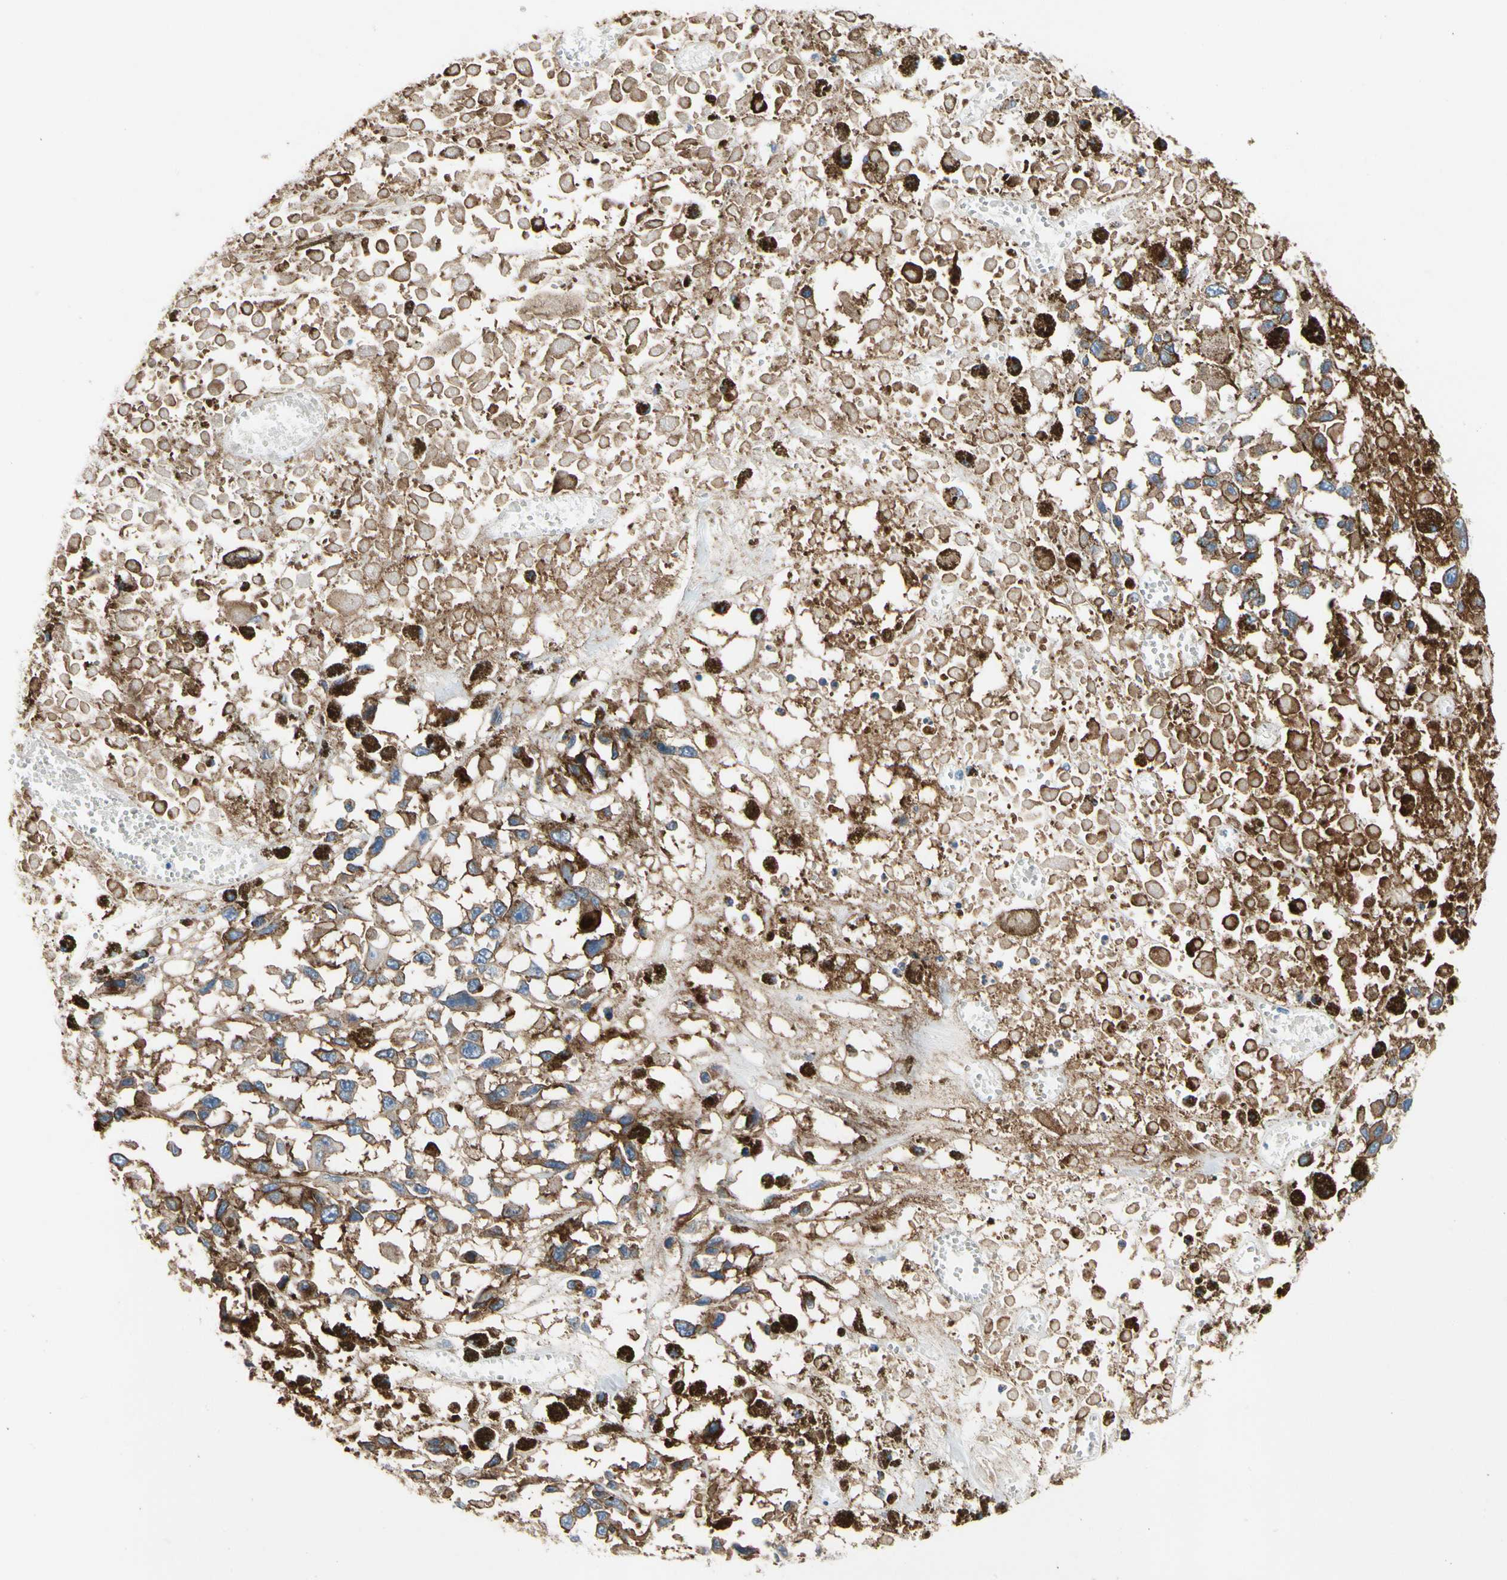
{"staining": {"intensity": "moderate", "quantity": ">75%", "location": "cytoplasmic/membranous"}, "tissue": "melanoma", "cell_type": "Tumor cells", "image_type": "cancer", "snomed": [{"axis": "morphology", "description": "Malignant melanoma, Metastatic site"}, {"axis": "topography", "description": "Lymph node"}], "caption": "The immunohistochemical stain shows moderate cytoplasmic/membranous expression in tumor cells of melanoma tissue. Nuclei are stained in blue.", "gene": "CA14", "patient": {"sex": "male", "age": 59}}